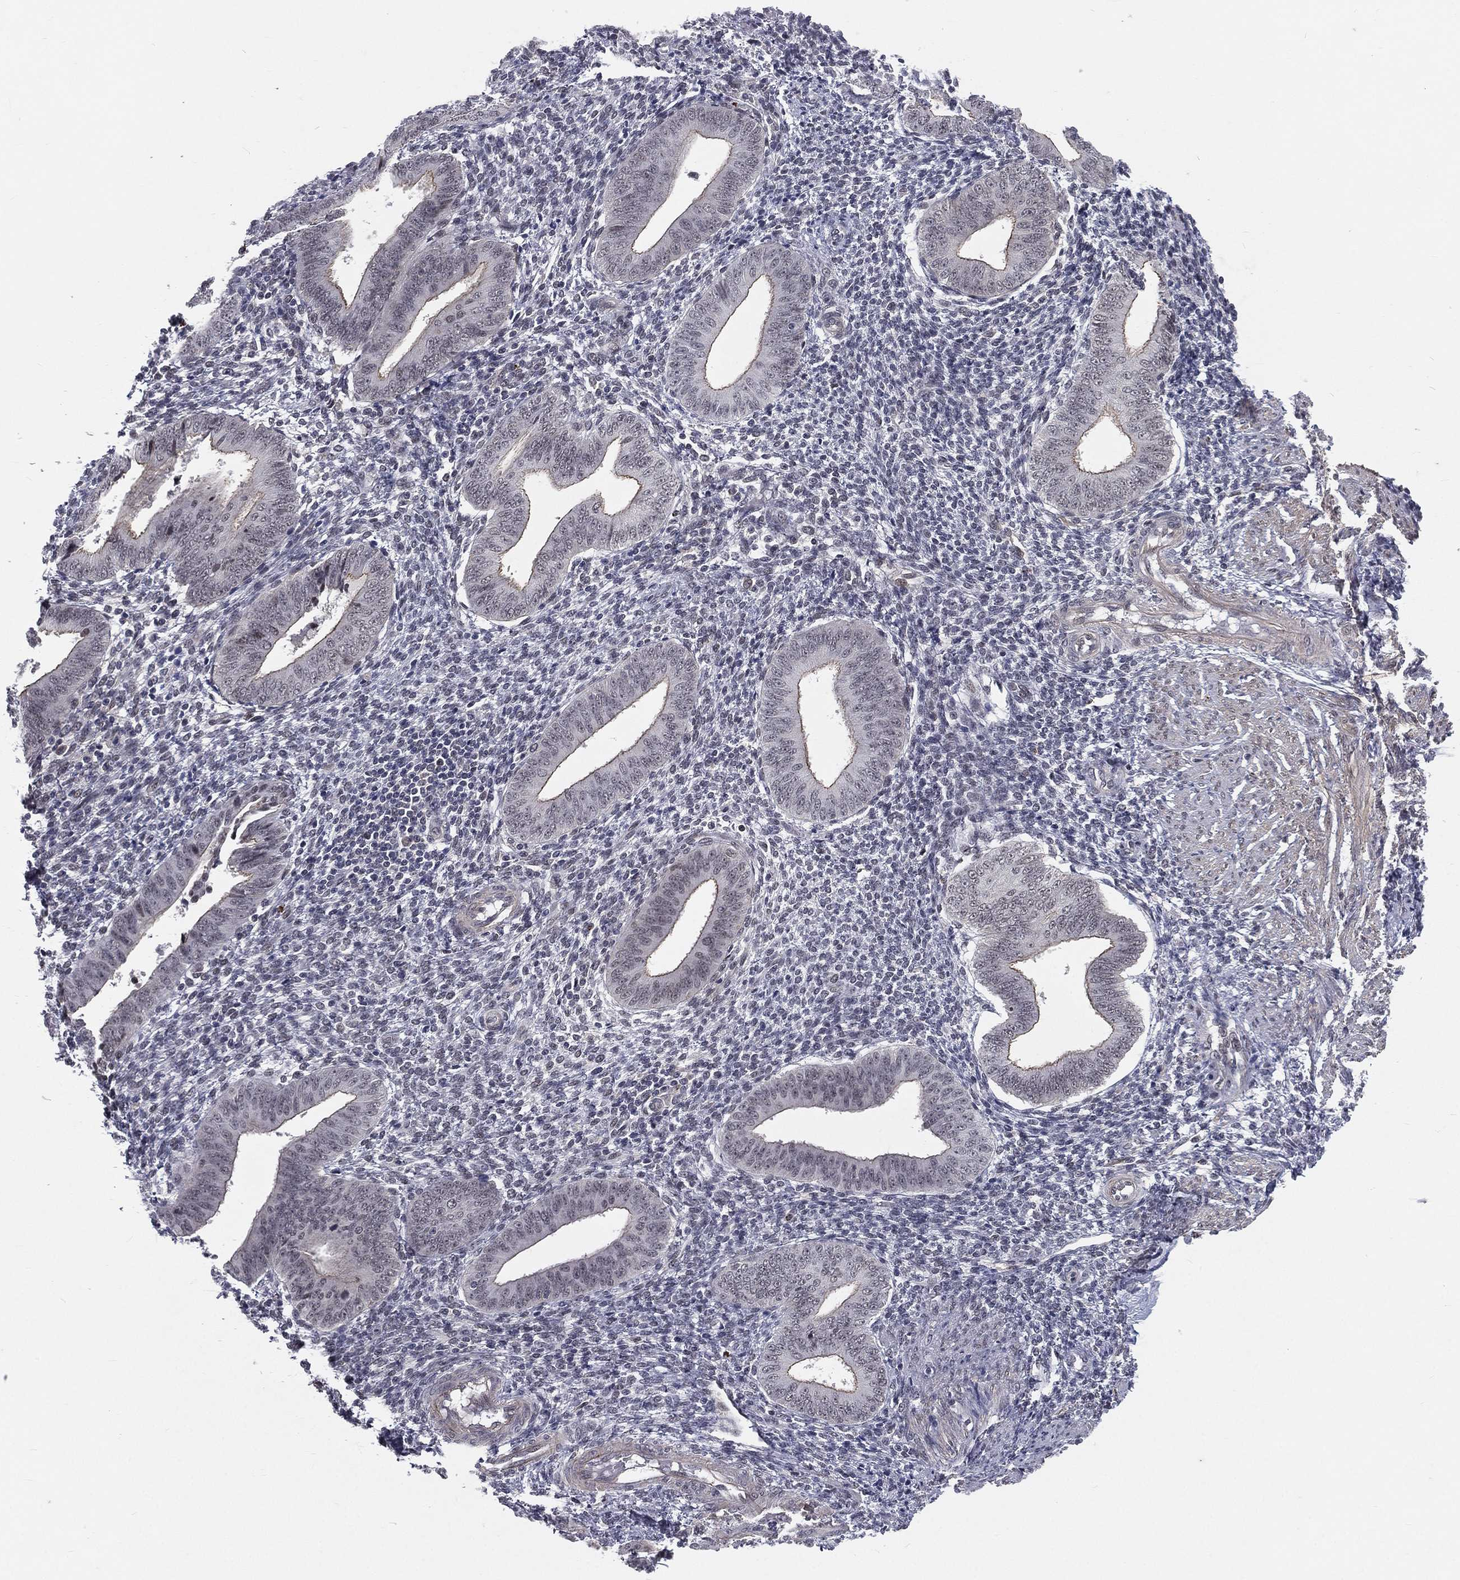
{"staining": {"intensity": "moderate", "quantity": "<25%", "location": "nuclear"}, "tissue": "endometrium", "cell_type": "Cells in endometrial stroma", "image_type": "normal", "snomed": [{"axis": "morphology", "description": "Normal tissue, NOS"}, {"axis": "topography", "description": "Endometrium"}], "caption": "Normal endometrium demonstrates moderate nuclear positivity in approximately <25% of cells in endometrial stroma.", "gene": "MORC2", "patient": {"sex": "female", "age": 39}}